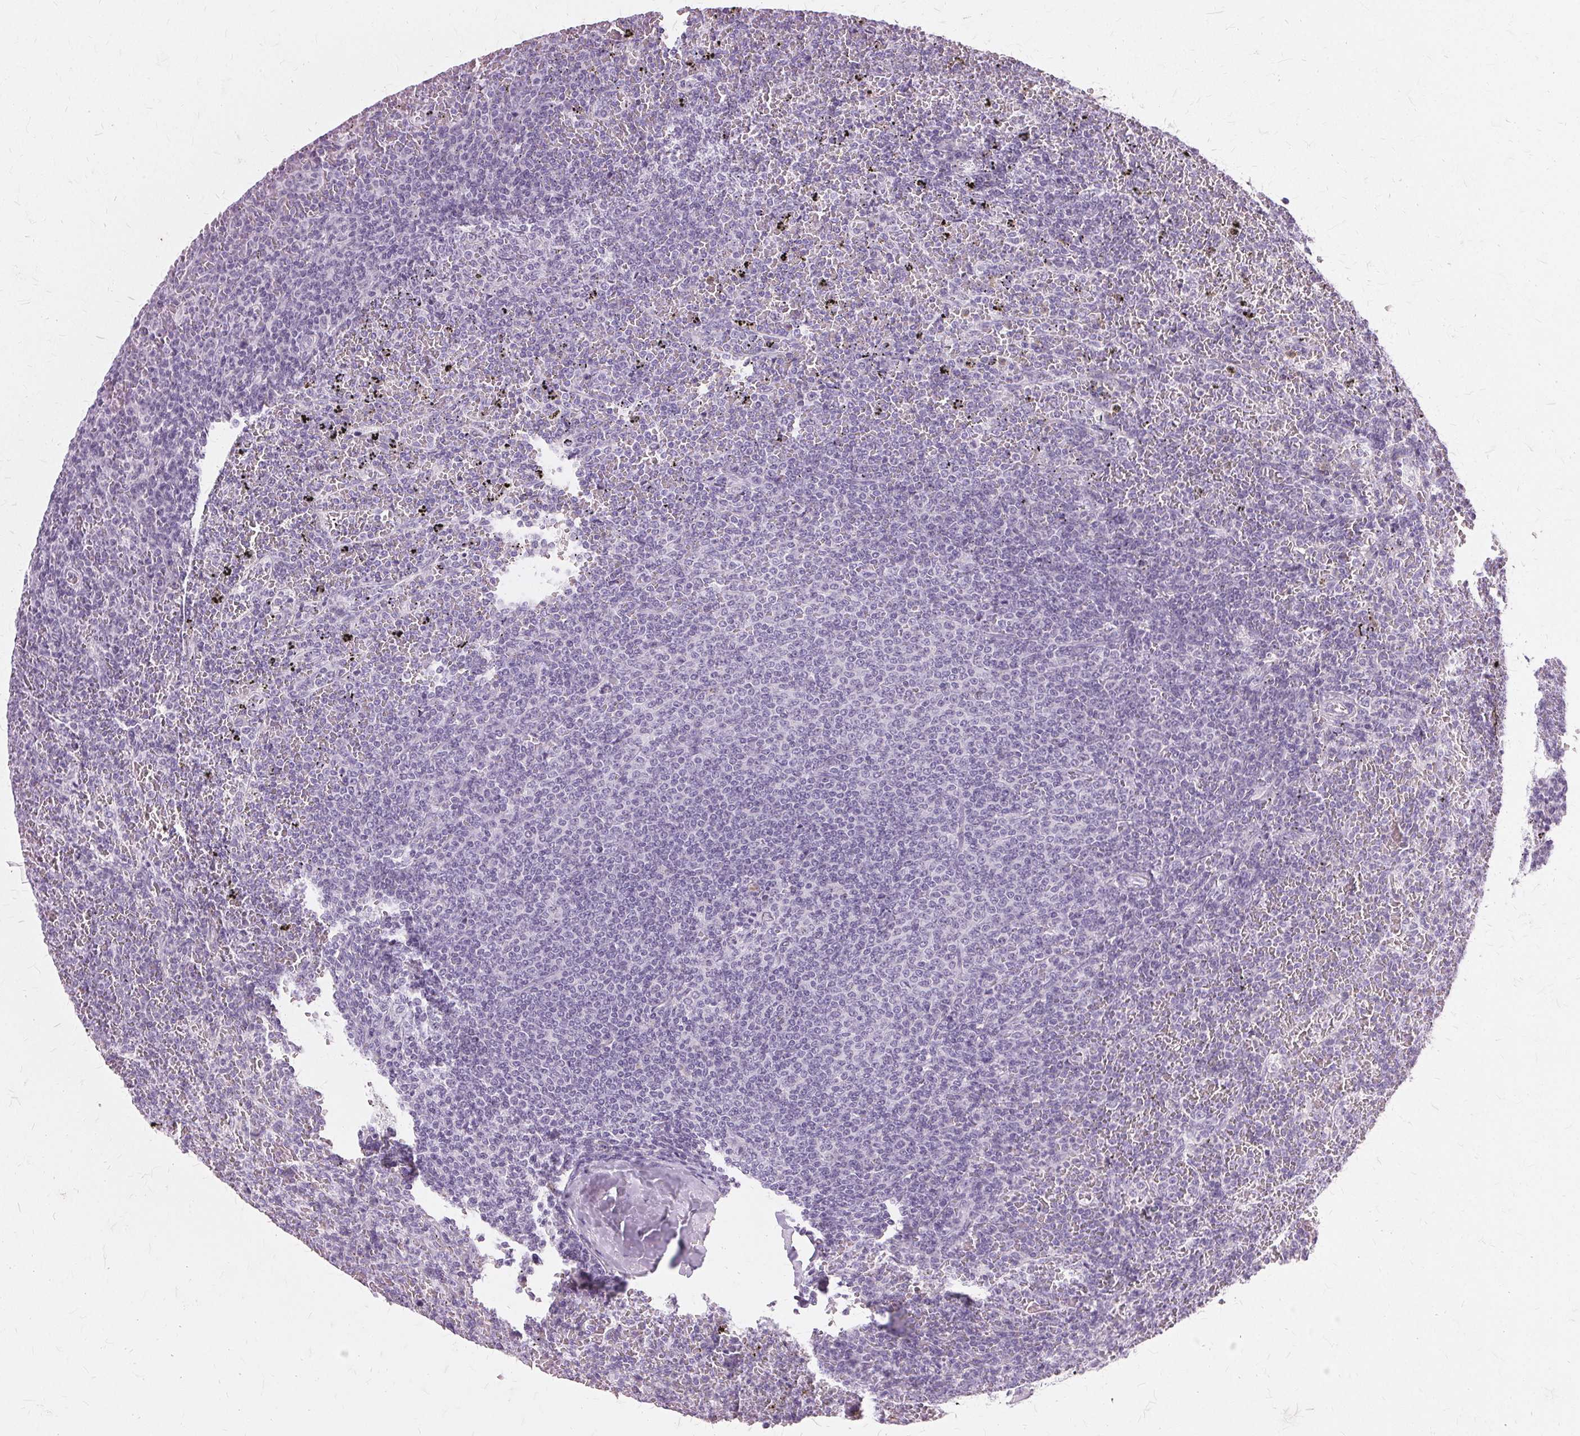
{"staining": {"intensity": "negative", "quantity": "none", "location": "none"}, "tissue": "lymphoma", "cell_type": "Tumor cells", "image_type": "cancer", "snomed": [{"axis": "morphology", "description": "Malignant lymphoma, non-Hodgkin's type, Low grade"}, {"axis": "topography", "description": "Spleen"}], "caption": "DAB immunohistochemical staining of low-grade malignant lymphoma, non-Hodgkin's type exhibits no significant positivity in tumor cells. (Stains: DAB IHC with hematoxylin counter stain, Microscopy: brightfield microscopy at high magnification).", "gene": "SLC45A3", "patient": {"sex": "female", "age": 77}}